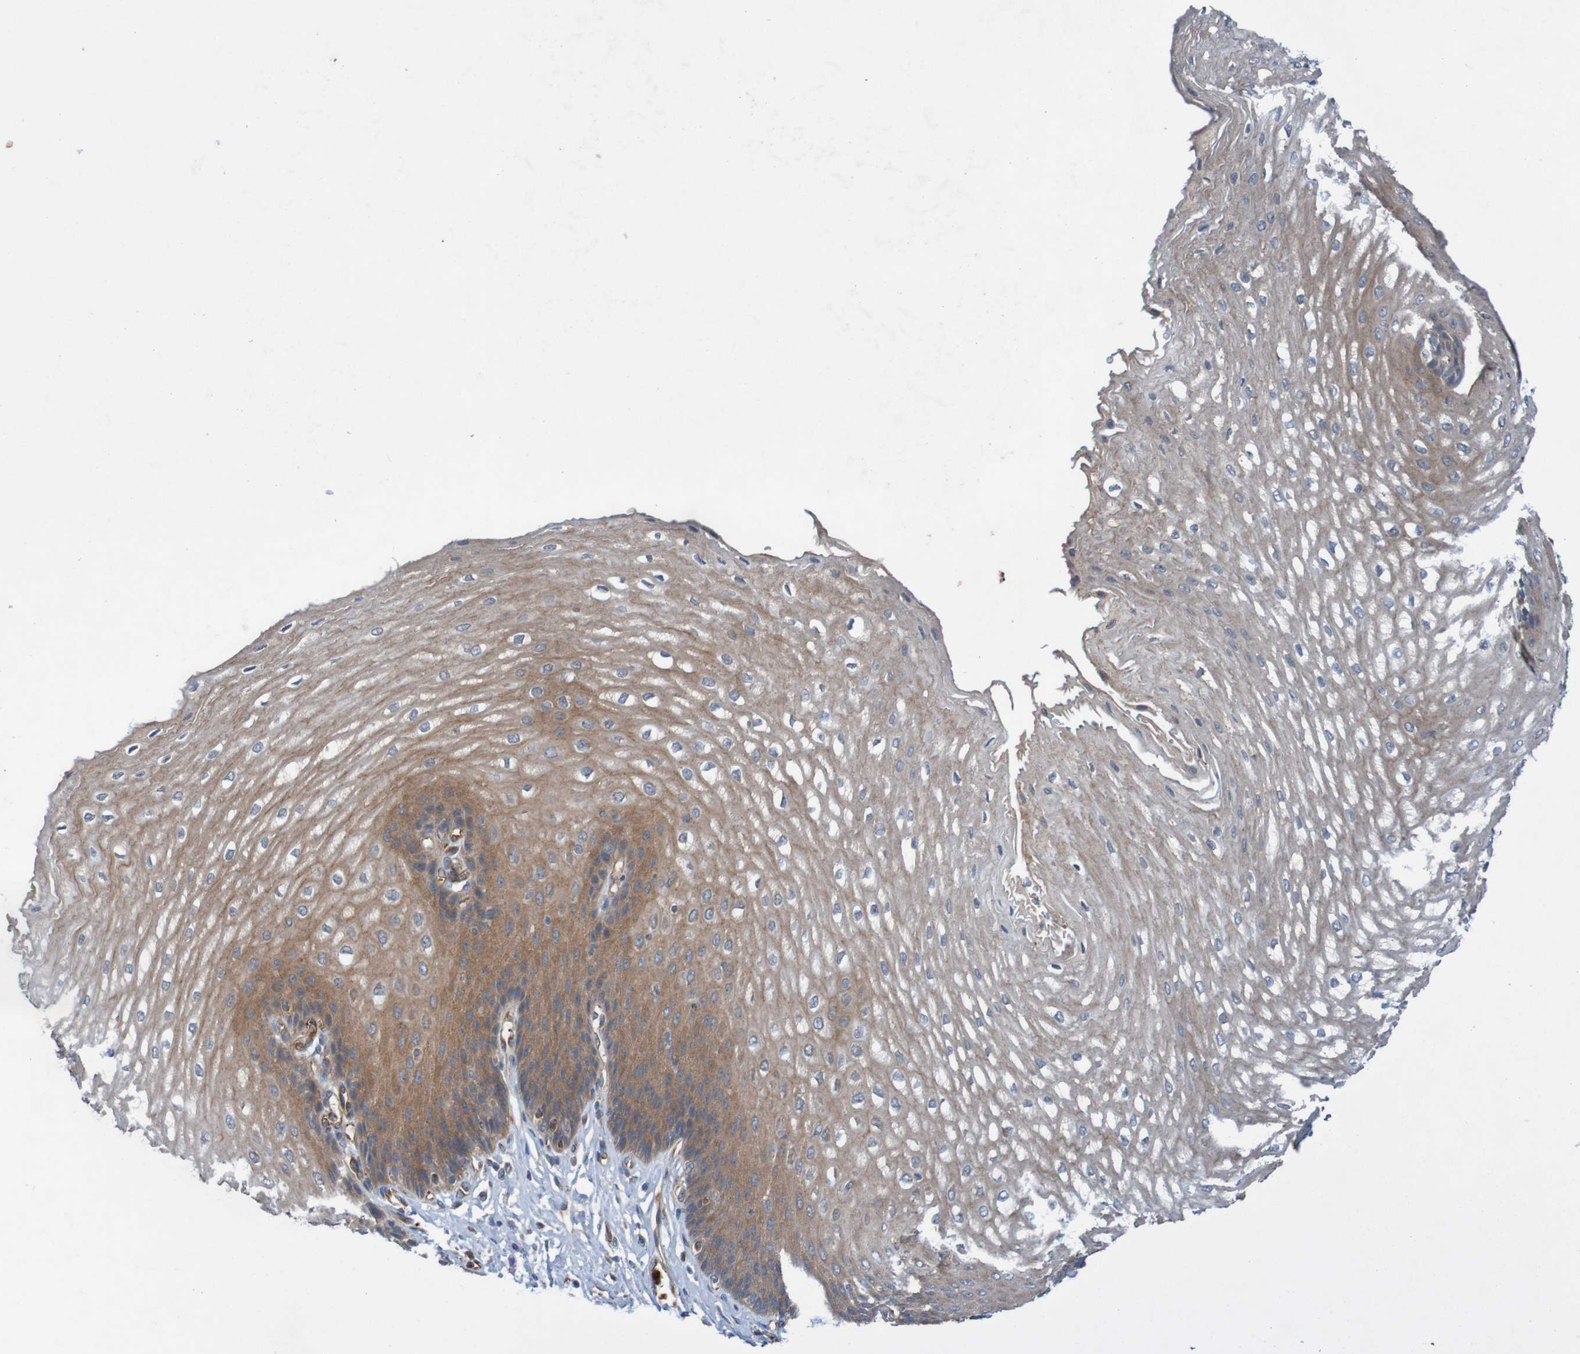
{"staining": {"intensity": "moderate", "quantity": ">75%", "location": "cytoplasmic/membranous"}, "tissue": "esophagus", "cell_type": "Squamous epithelial cells", "image_type": "normal", "snomed": [{"axis": "morphology", "description": "Normal tissue, NOS"}, {"axis": "topography", "description": "Esophagus"}], "caption": "Immunohistochemical staining of benign esophagus shows medium levels of moderate cytoplasmic/membranous positivity in about >75% of squamous epithelial cells.", "gene": "ST8SIA6", "patient": {"sex": "male", "age": 54}}